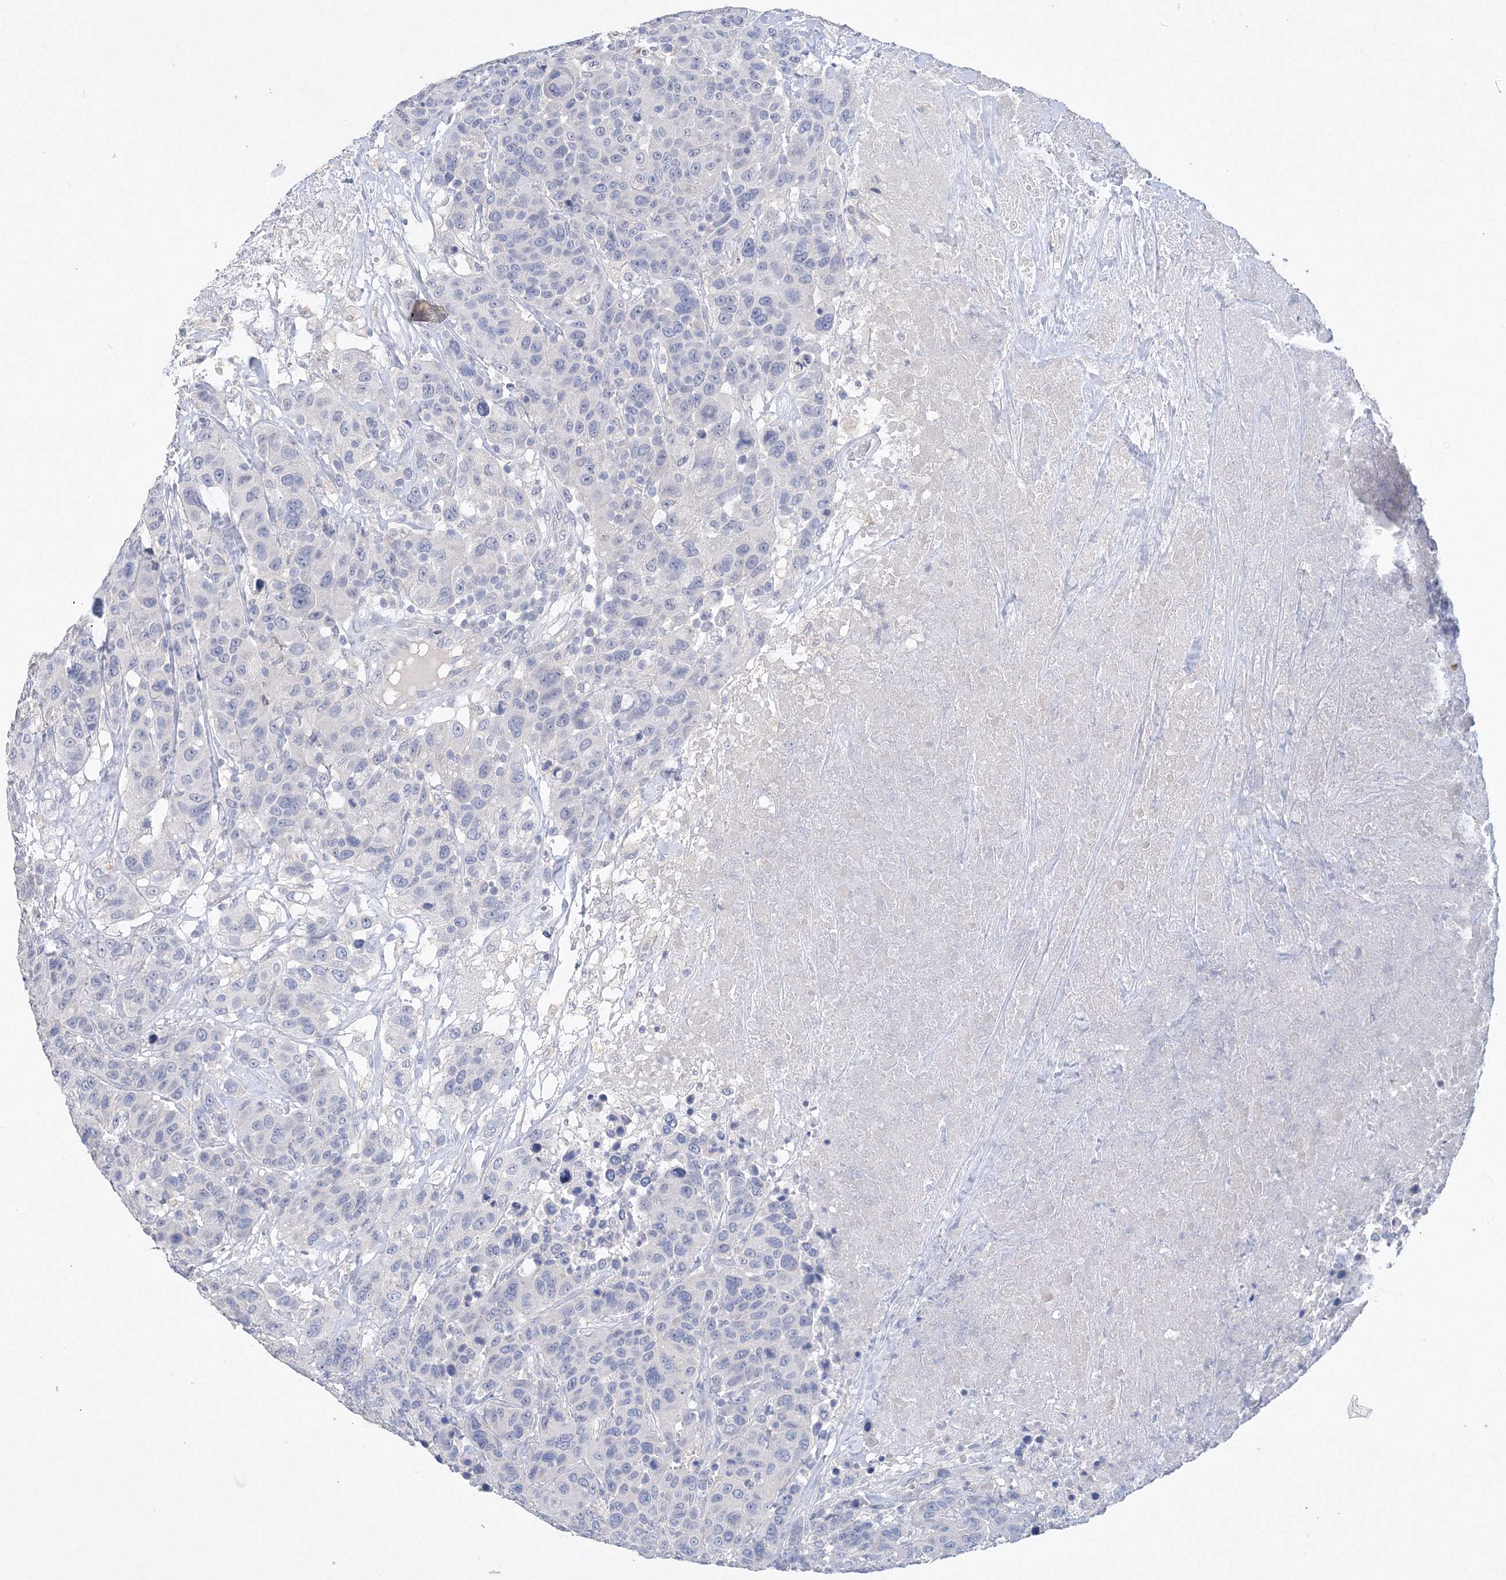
{"staining": {"intensity": "negative", "quantity": "none", "location": "none"}, "tissue": "breast cancer", "cell_type": "Tumor cells", "image_type": "cancer", "snomed": [{"axis": "morphology", "description": "Duct carcinoma"}, {"axis": "topography", "description": "Breast"}], "caption": "Breast cancer stained for a protein using IHC demonstrates no expression tumor cells.", "gene": "OSBPL6", "patient": {"sex": "female", "age": 37}}